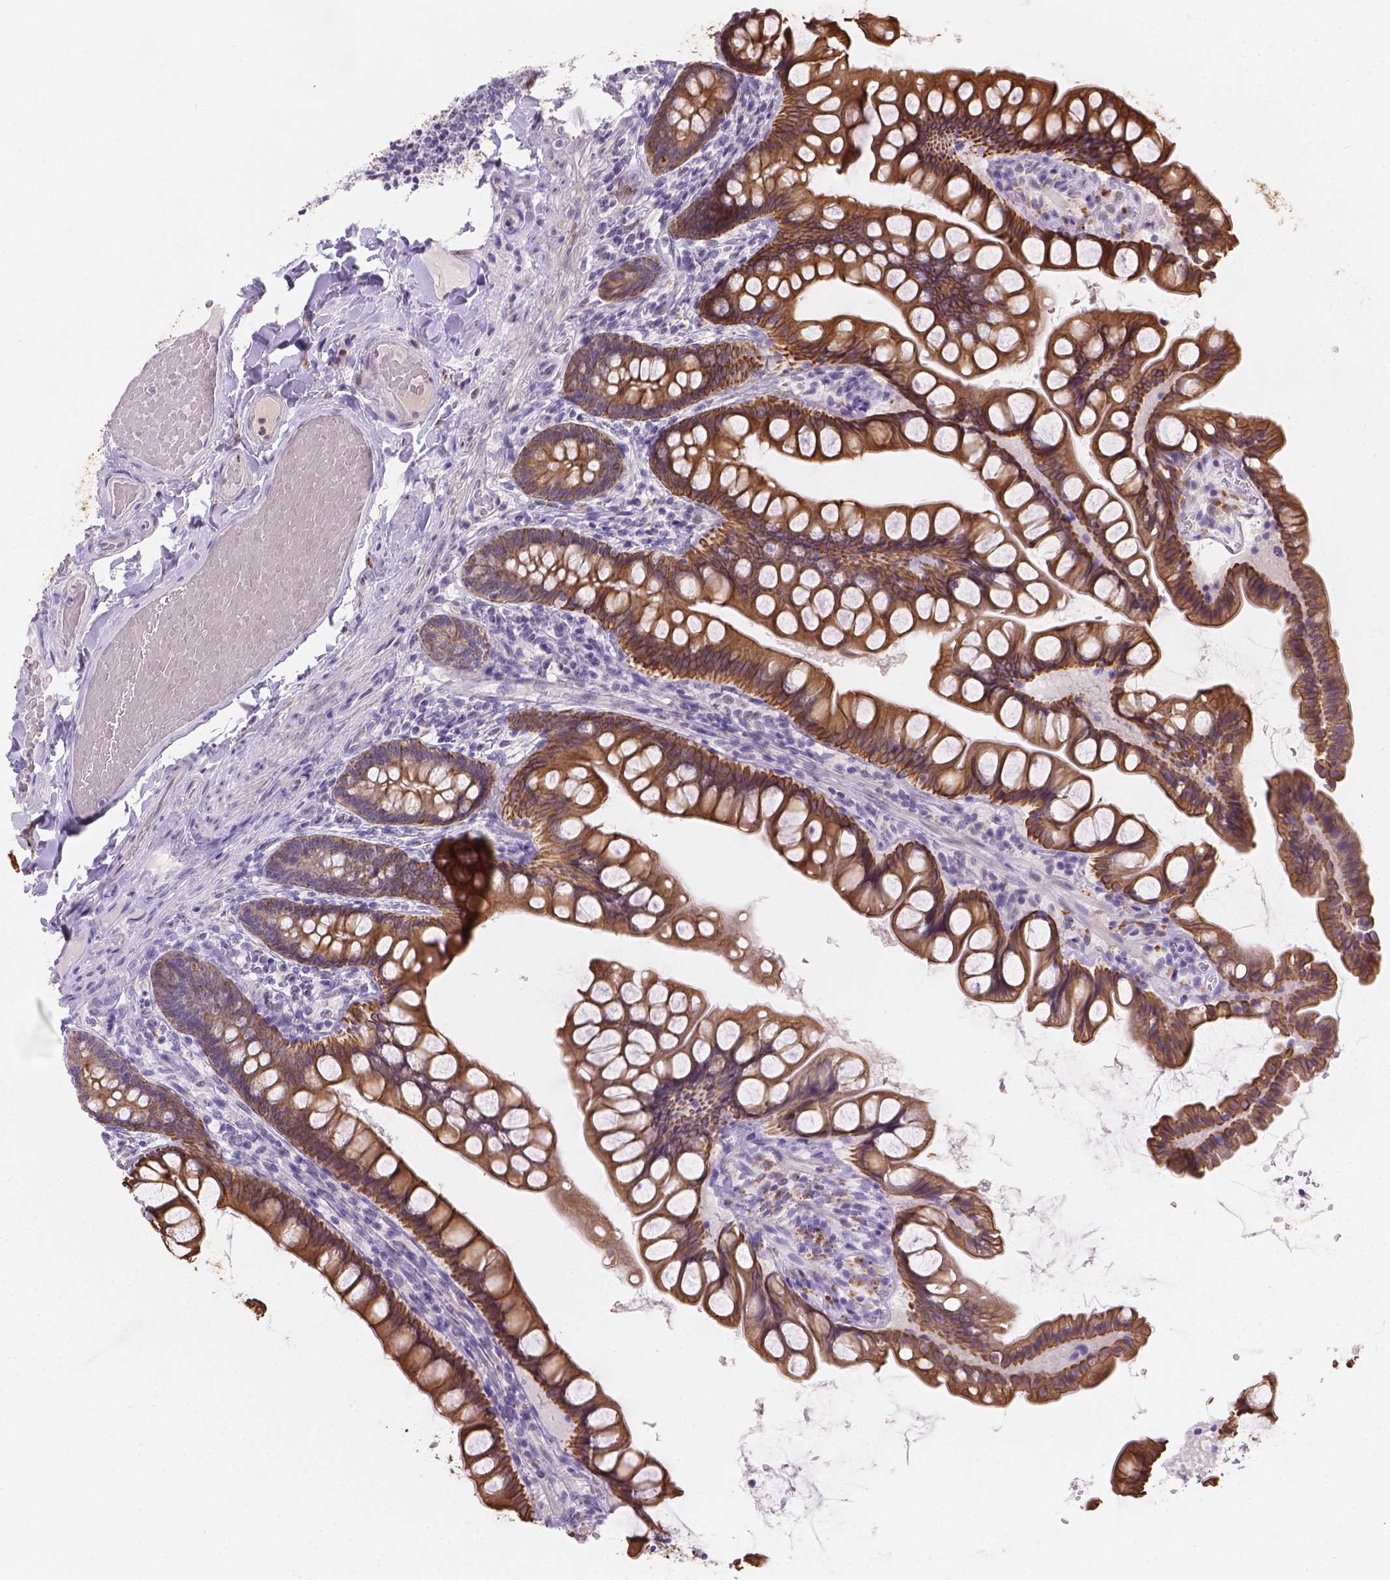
{"staining": {"intensity": "strong", "quantity": ">75%", "location": "cytoplasmic/membranous"}, "tissue": "small intestine", "cell_type": "Glandular cells", "image_type": "normal", "snomed": [{"axis": "morphology", "description": "Normal tissue, NOS"}, {"axis": "topography", "description": "Small intestine"}], "caption": "A high-resolution micrograph shows immunohistochemistry (IHC) staining of normal small intestine, which displays strong cytoplasmic/membranous expression in approximately >75% of glandular cells.", "gene": "DMWD", "patient": {"sex": "male", "age": 70}}